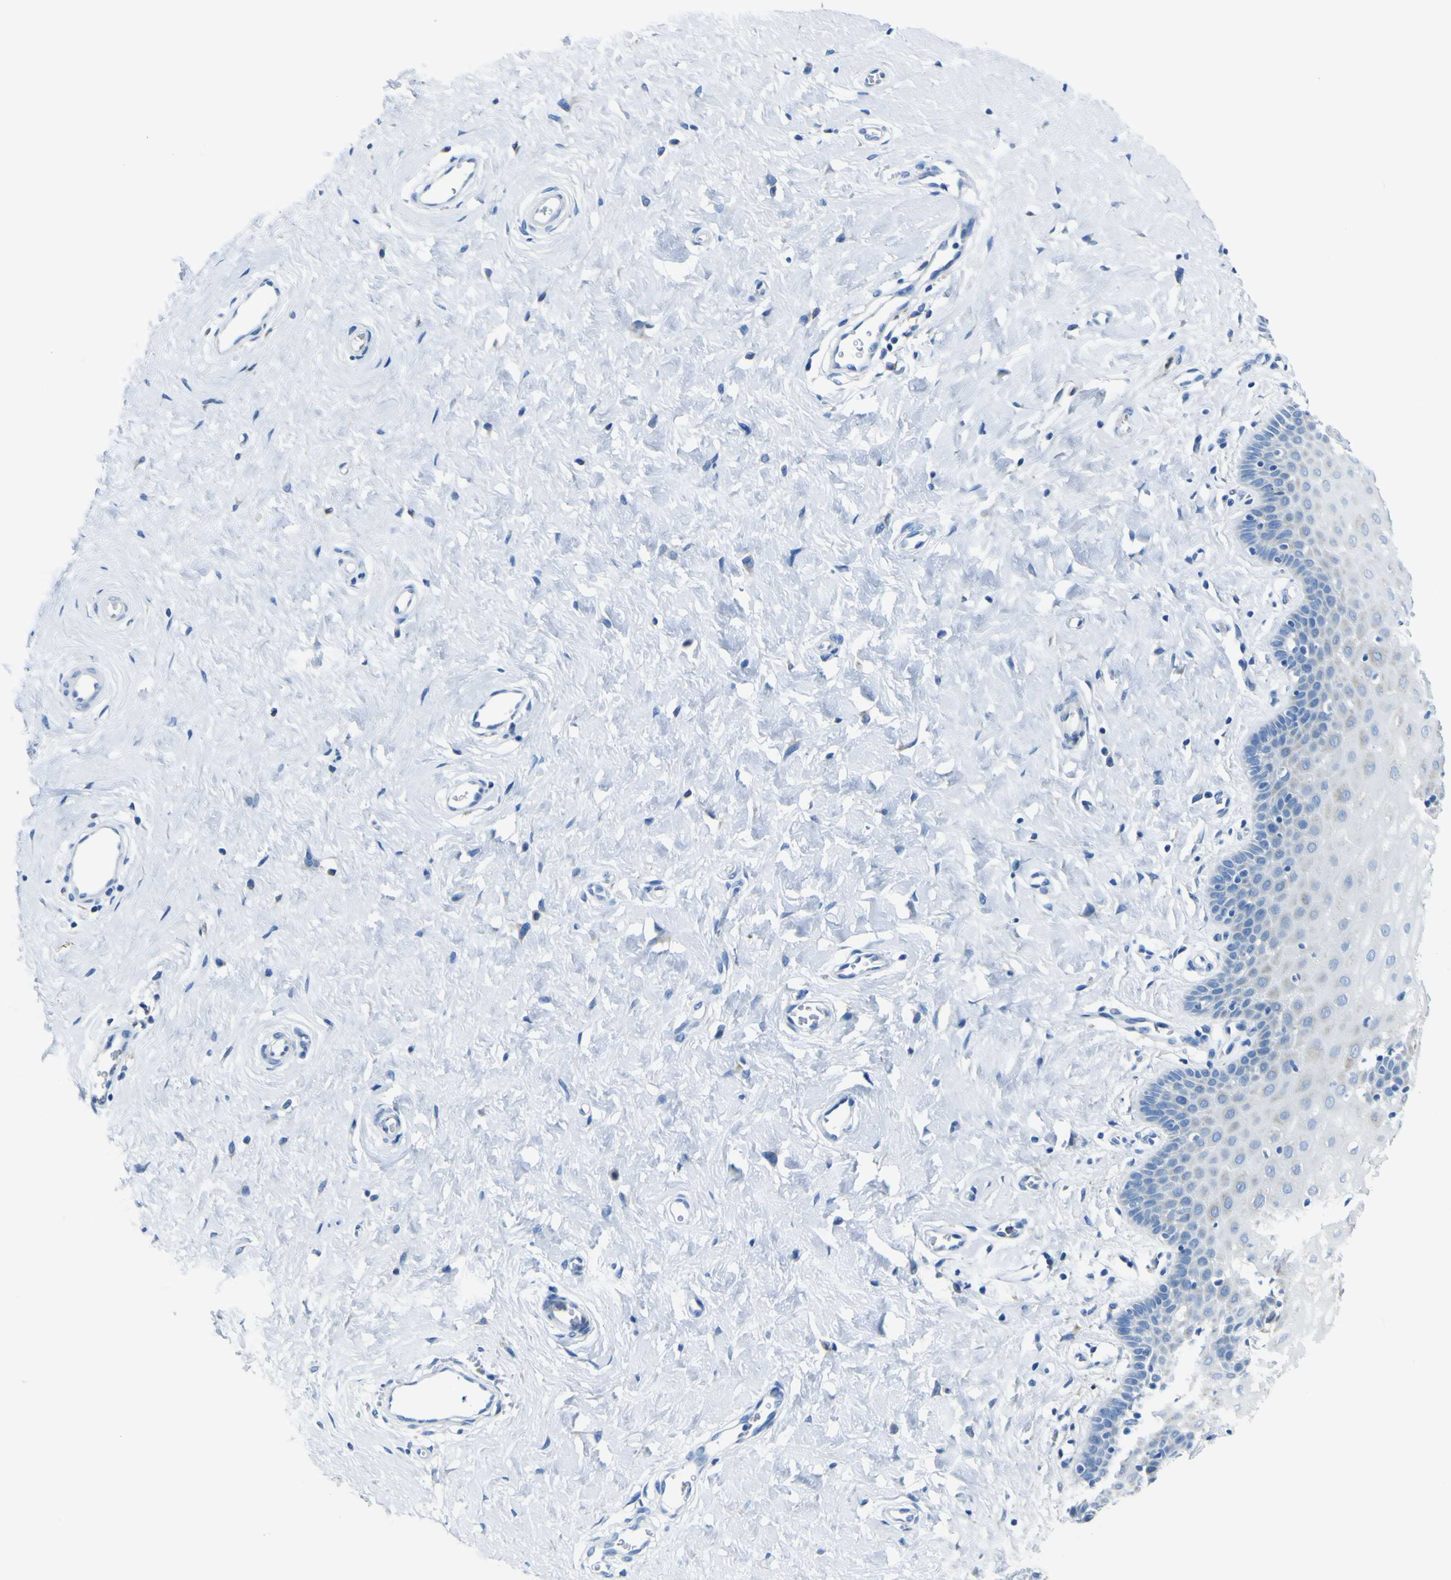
{"staining": {"intensity": "negative", "quantity": "none", "location": "none"}, "tissue": "cervix", "cell_type": "Glandular cells", "image_type": "normal", "snomed": [{"axis": "morphology", "description": "Normal tissue, NOS"}, {"axis": "topography", "description": "Cervix"}], "caption": "Immunohistochemistry (IHC) photomicrograph of benign human cervix stained for a protein (brown), which displays no staining in glandular cells.", "gene": "ACSL1", "patient": {"sex": "female", "age": 55}}